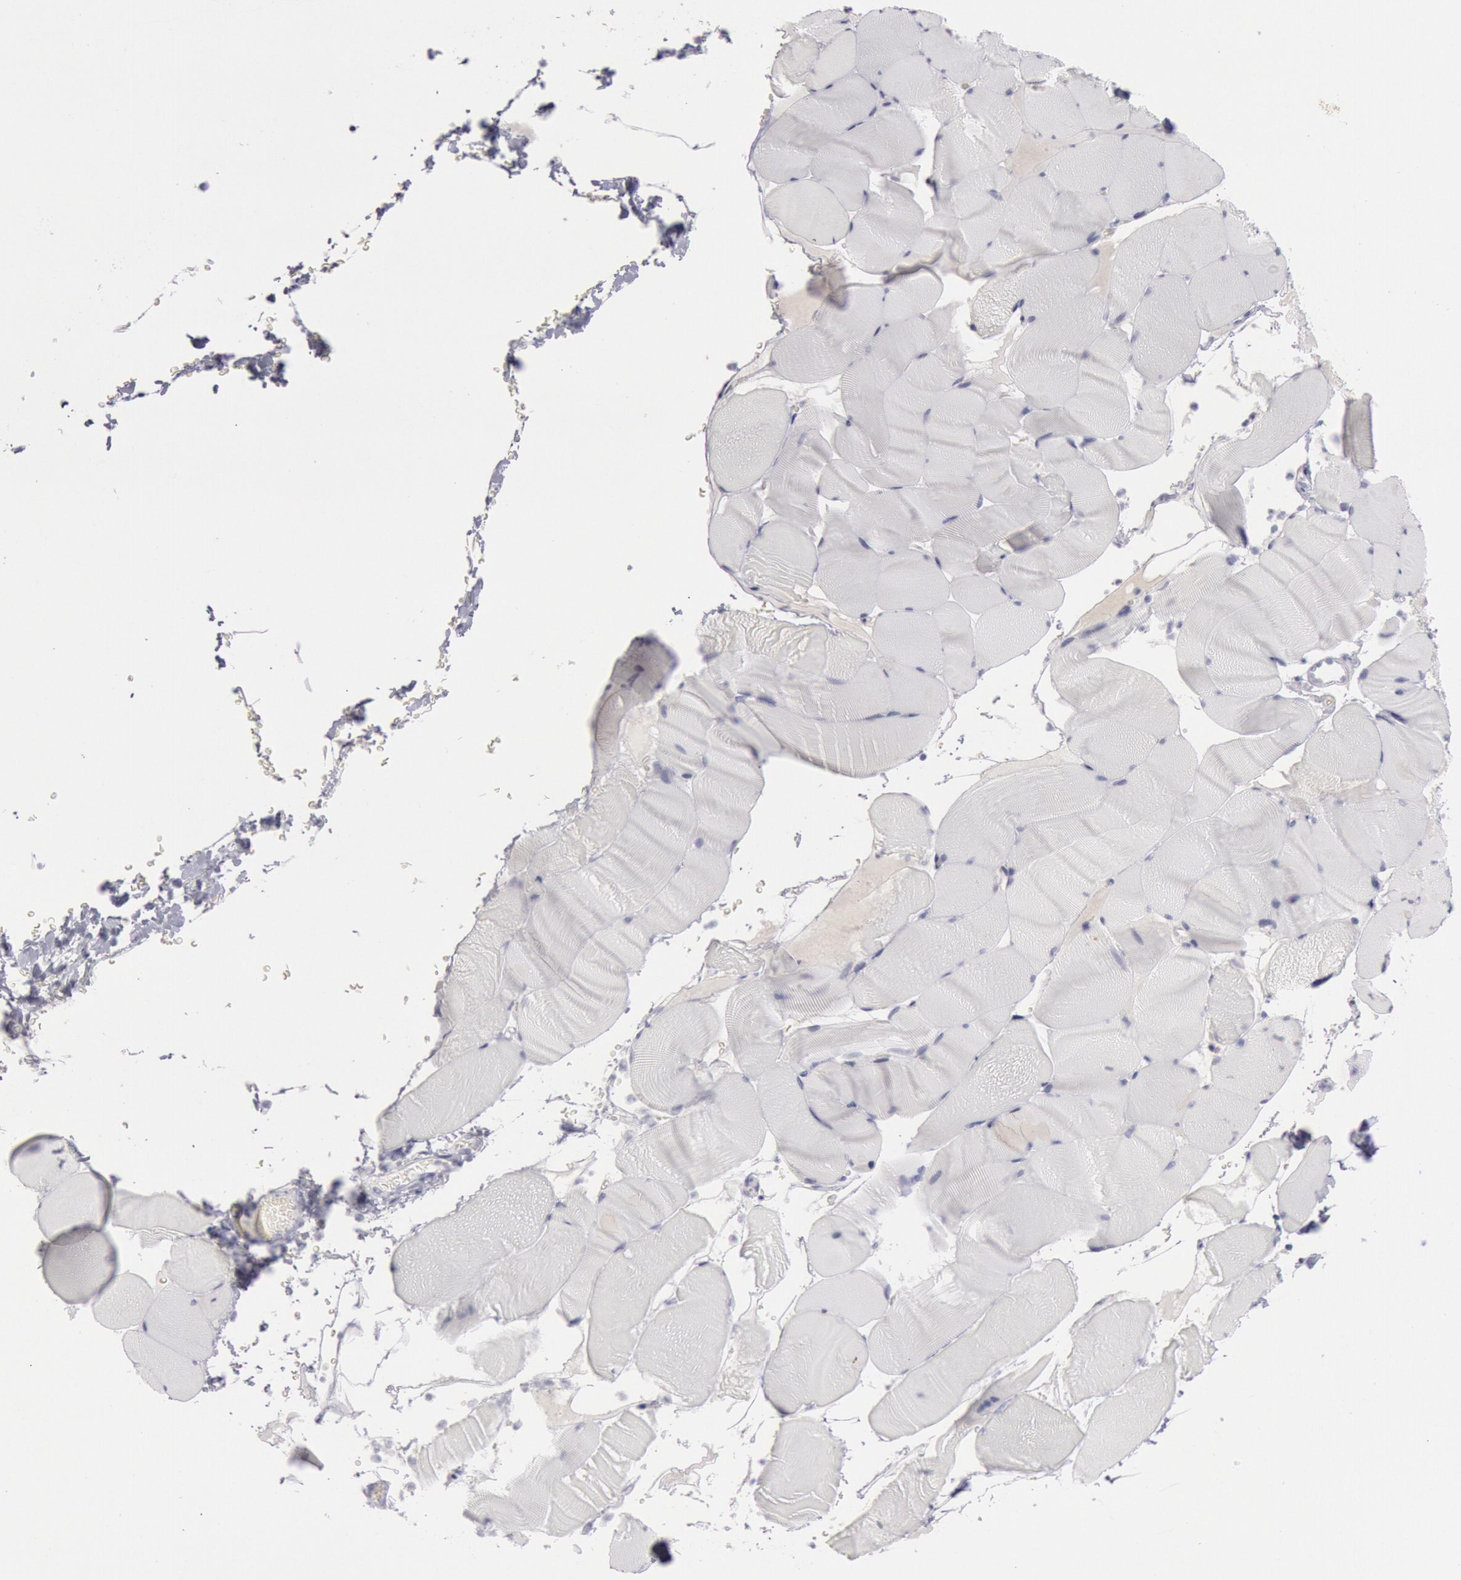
{"staining": {"intensity": "negative", "quantity": "none", "location": "none"}, "tissue": "skeletal muscle", "cell_type": "Myocytes", "image_type": "normal", "snomed": [{"axis": "morphology", "description": "Normal tissue, NOS"}, {"axis": "topography", "description": "Skeletal muscle"}], "caption": "Immunohistochemistry (IHC) histopathology image of normal human skeletal muscle stained for a protein (brown), which exhibits no staining in myocytes. (DAB (3,3'-diaminobenzidine) immunohistochemistry visualized using brightfield microscopy, high magnification).", "gene": "KRT16", "patient": {"sex": "male", "age": 62}}